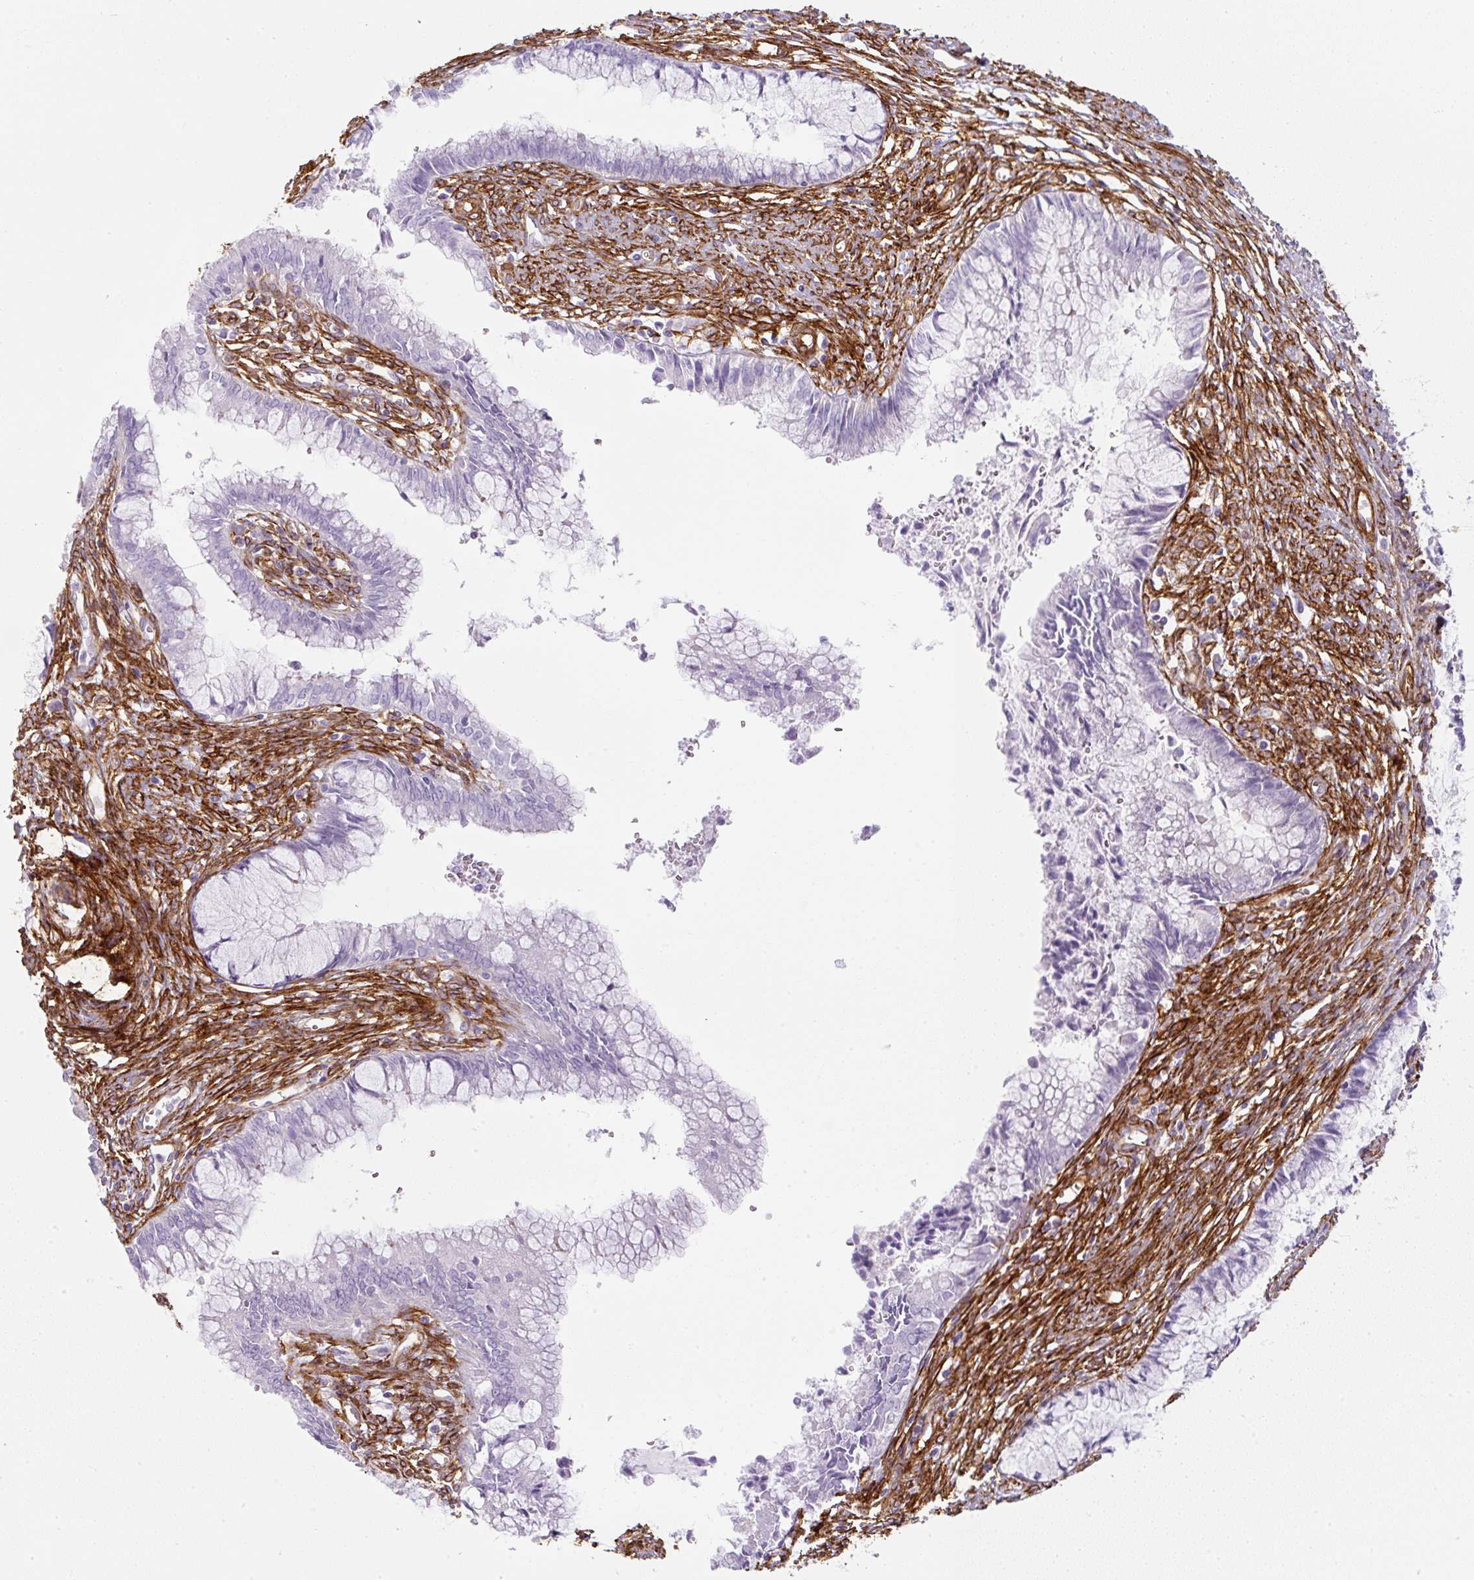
{"staining": {"intensity": "negative", "quantity": "none", "location": "none"}, "tissue": "cervical cancer", "cell_type": "Tumor cells", "image_type": "cancer", "snomed": [{"axis": "morphology", "description": "Adenocarcinoma, NOS"}, {"axis": "topography", "description": "Cervix"}], "caption": "The image reveals no staining of tumor cells in cervical adenocarcinoma. Brightfield microscopy of immunohistochemistry (IHC) stained with DAB (brown) and hematoxylin (blue), captured at high magnification.", "gene": "CAVIN3", "patient": {"sex": "female", "age": 44}}